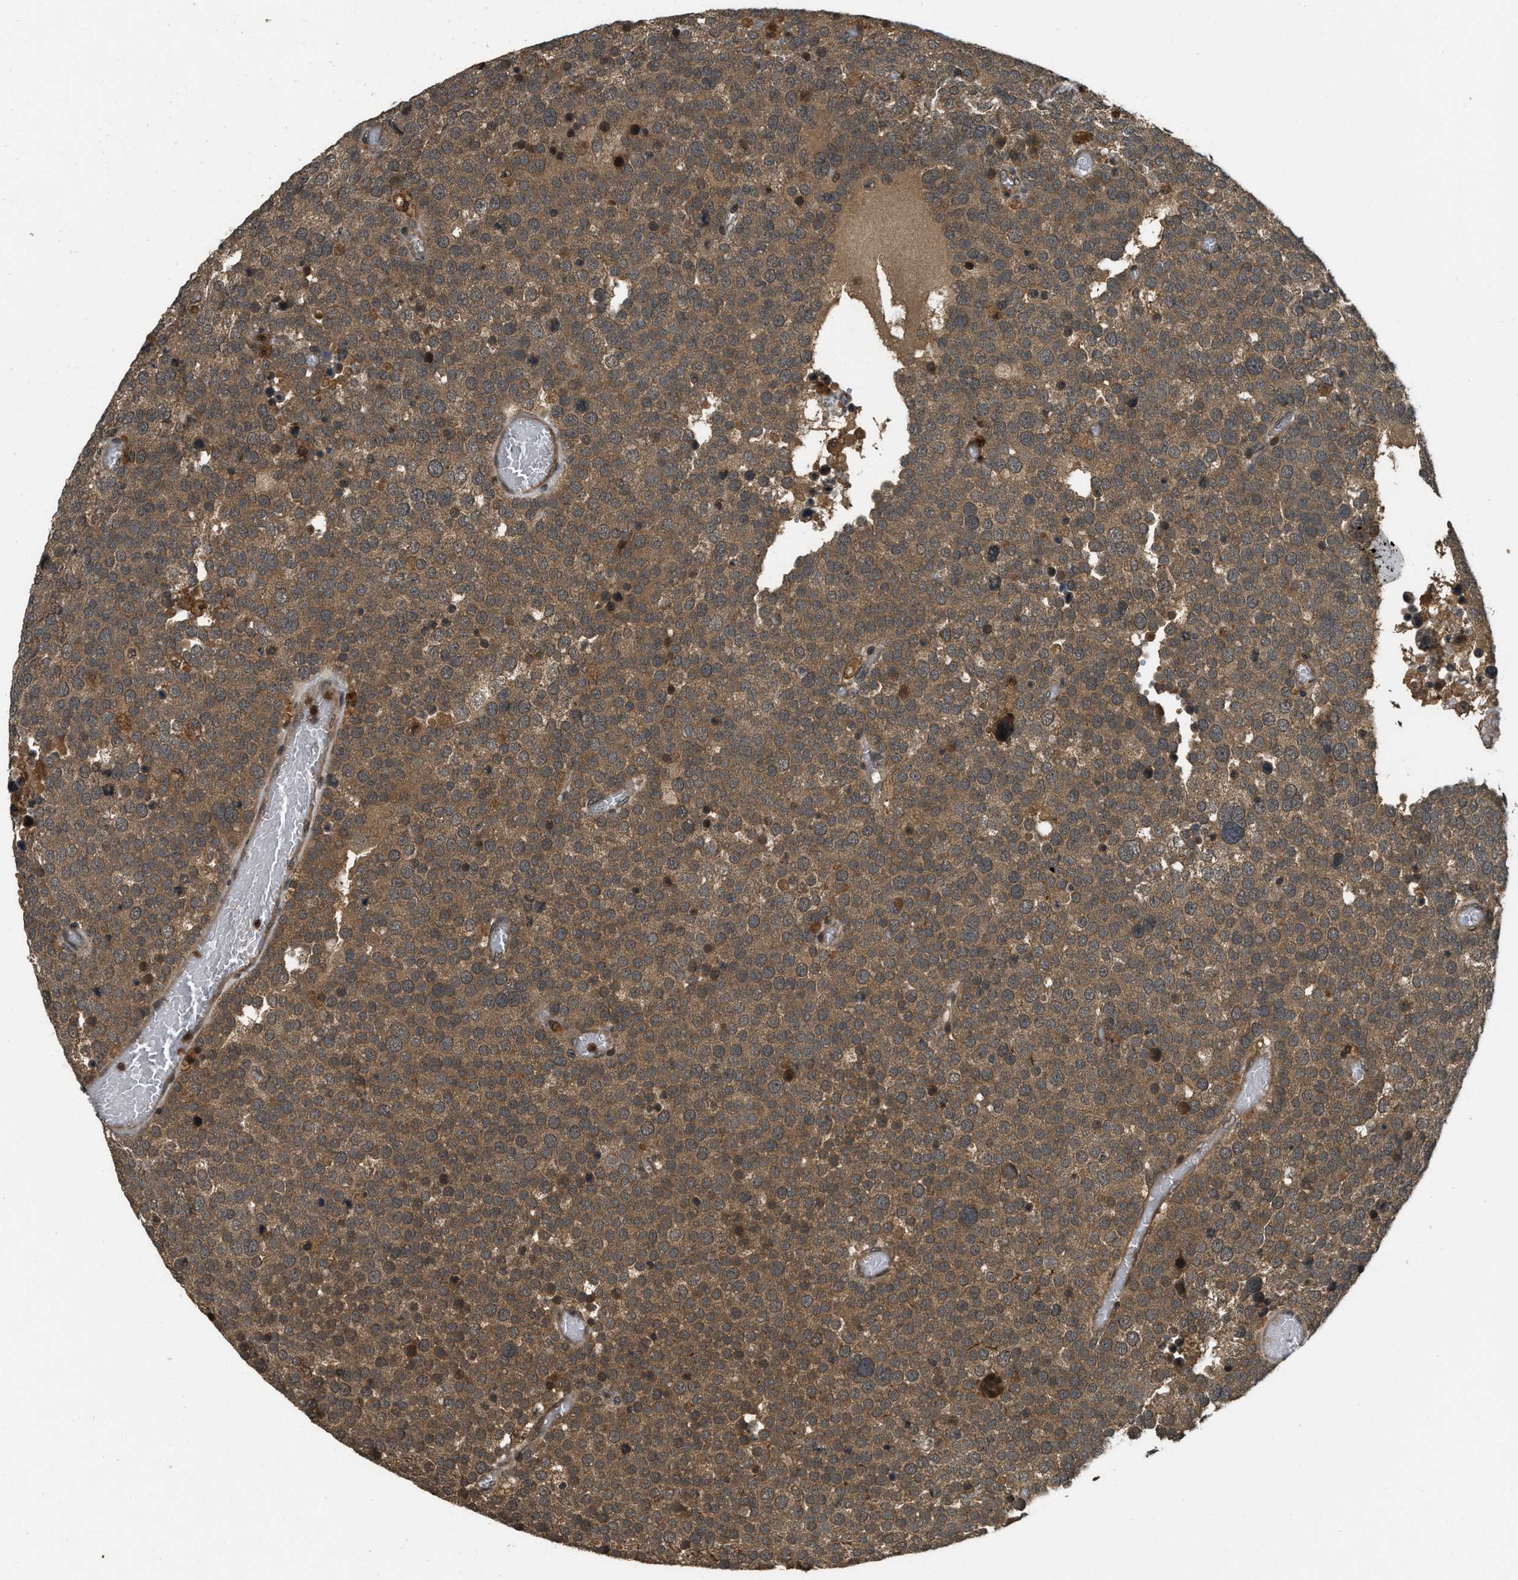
{"staining": {"intensity": "moderate", "quantity": ">75%", "location": "cytoplasmic/membranous"}, "tissue": "testis cancer", "cell_type": "Tumor cells", "image_type": "cancer", "snomed": [{"axis": "morphology", "description": "Normal tissue, NOS"}, {"axis": "morphology", "description": "Seminoma, NOS"}, {"axis": "topography", "description": "Testis"}], "caption": "Protein staining of testis seminoma tissue demonstrates moderate cytoplasmic/membranous positivity in approximately >75% of tumor cells.", "gene": "ATG7", "patient": {"sex": "male", "age": 71}}